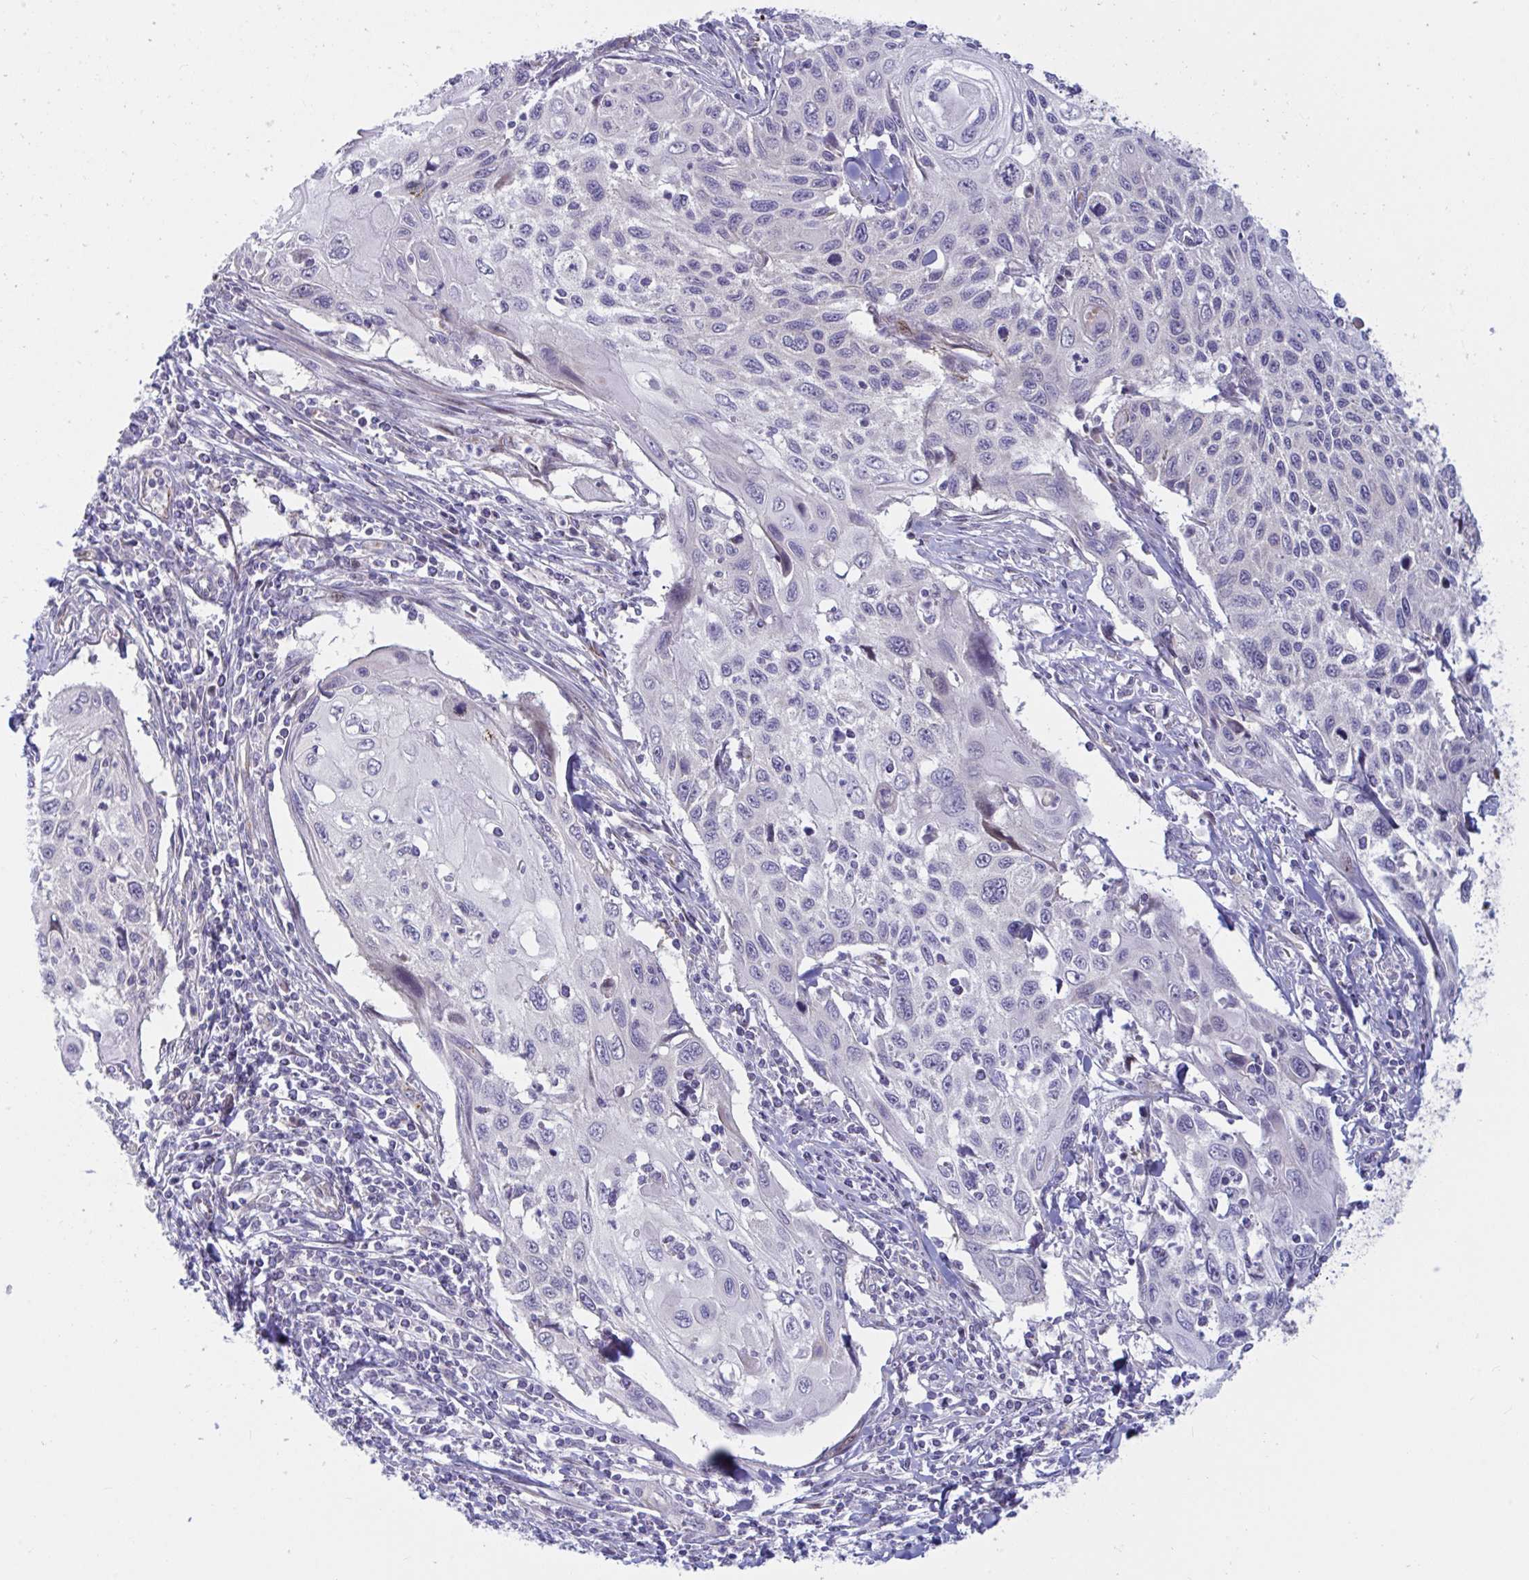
{"staining": {"intensity": "negative", "quantity": "none", "location": "none"}, "tissue": "cervical cancer", "cell_type": "Tumor cells", "image_type": "cancer", "snomed": [{"axis": "morphology", "description": "Squamous cell carcinoma, NOS"}, {"axis": "topography", "description": "Cervix"}], "caption": "This is an immunohistochemistry (IHC) photomicrograph of human cervical cancer (squamous cell carcinoma). There is no staining in tumor cells.", "gene": "IL37", "patient": {"sex": "female", "age": 70}}